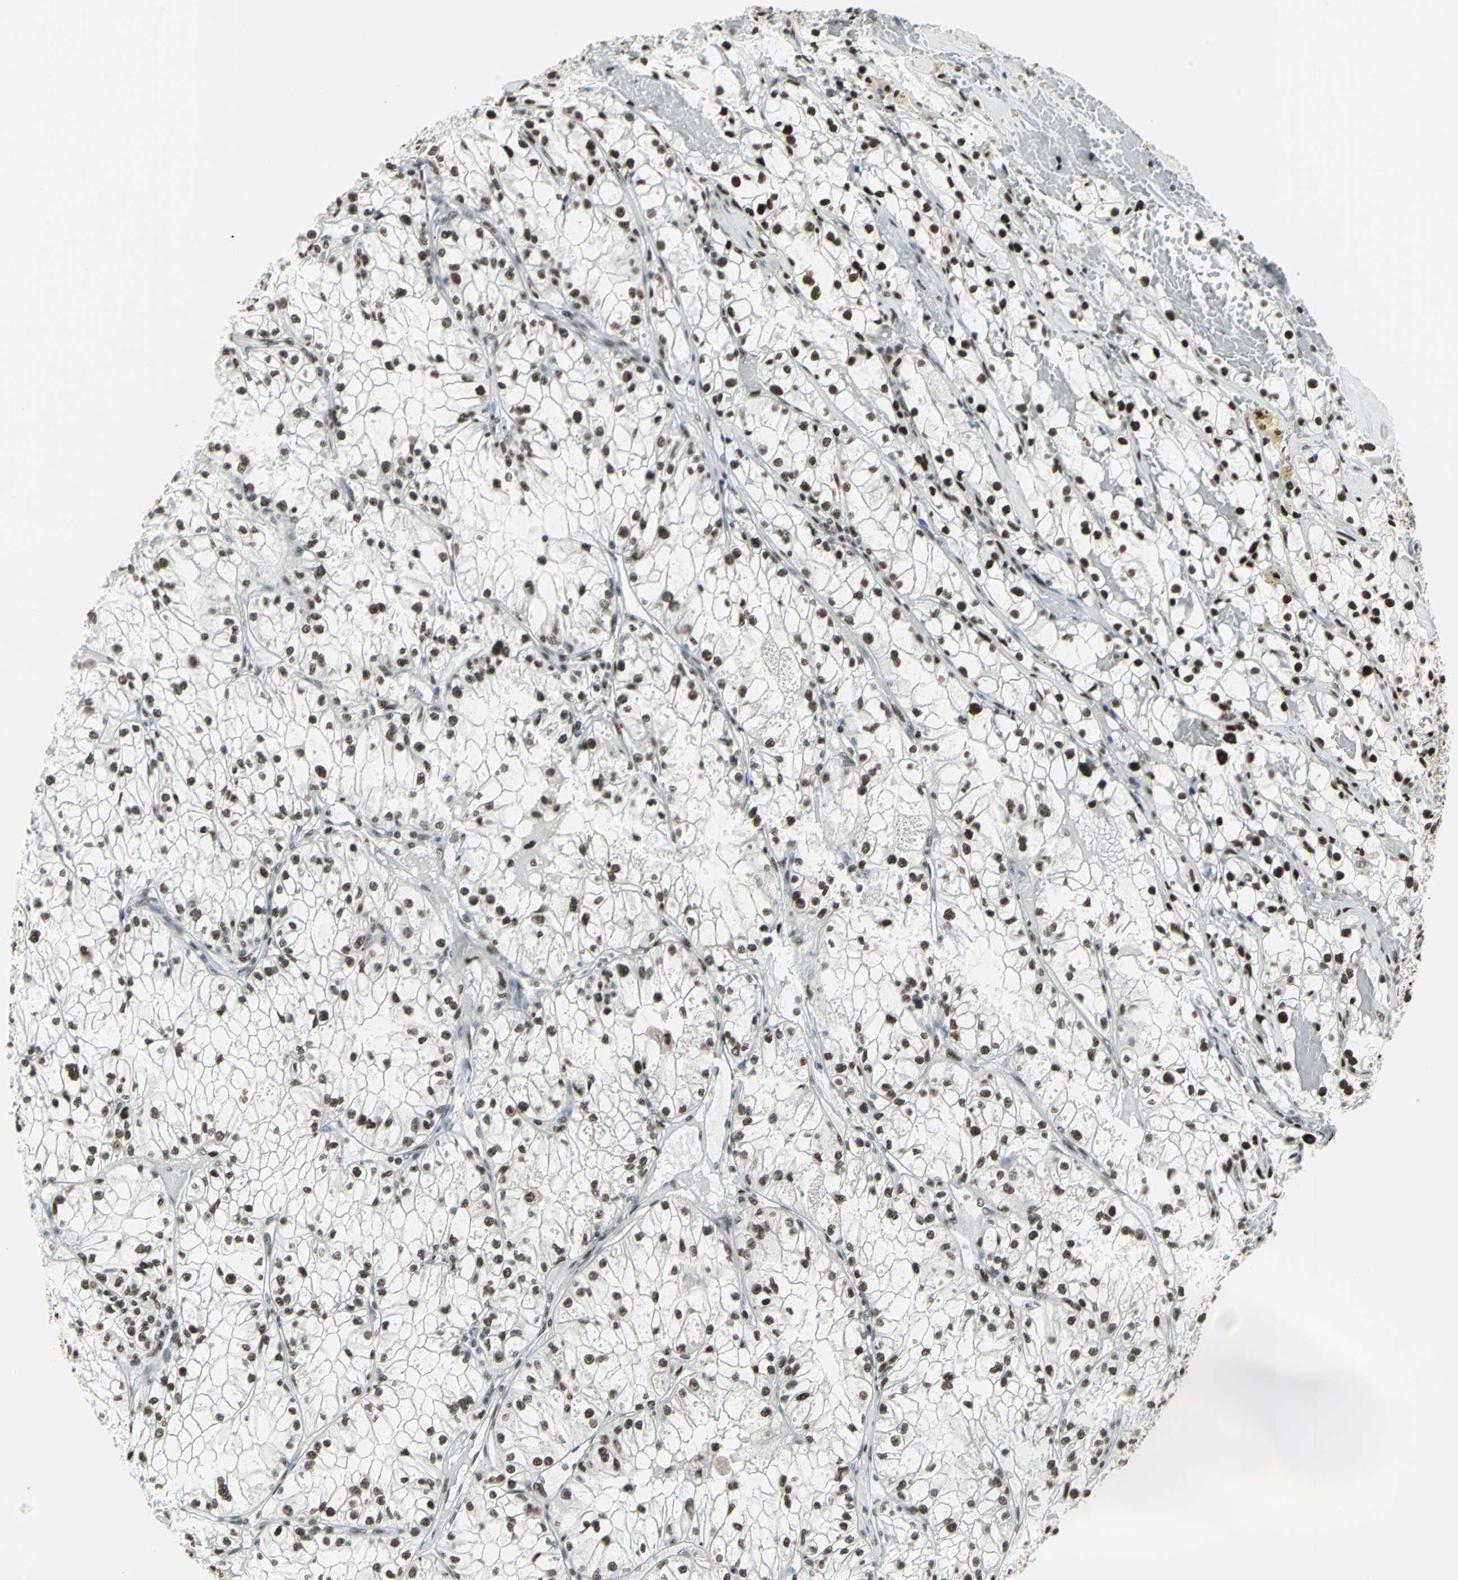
{"staining": {"intensity": "strong", "quantity": ">75%", "location": "nuclear"}, "tissue": "renal cancer", "cell_type": "Tumor cells", "image_type": "cancer", "snomed": [{"axis": "morphology", "description": "Adenocarcinoma, NOS"}, {"axis": "topography", "description": "Kidney"}], "caption": "Immunohistochemistry staining of renal cancer (adenocarcinoma), which exhibits high levels of strong nuclear positivity in about >75% of tumor cells indicating strong nuclear protein expression. The staining was performed using DAB (3,3'-diaminobenzidine) (brown) for protein detection and nuclei were counterstained in hematoxylin (blue).", "gene": "HDAC2", "patient": {"sex": "male", "age": 56}}